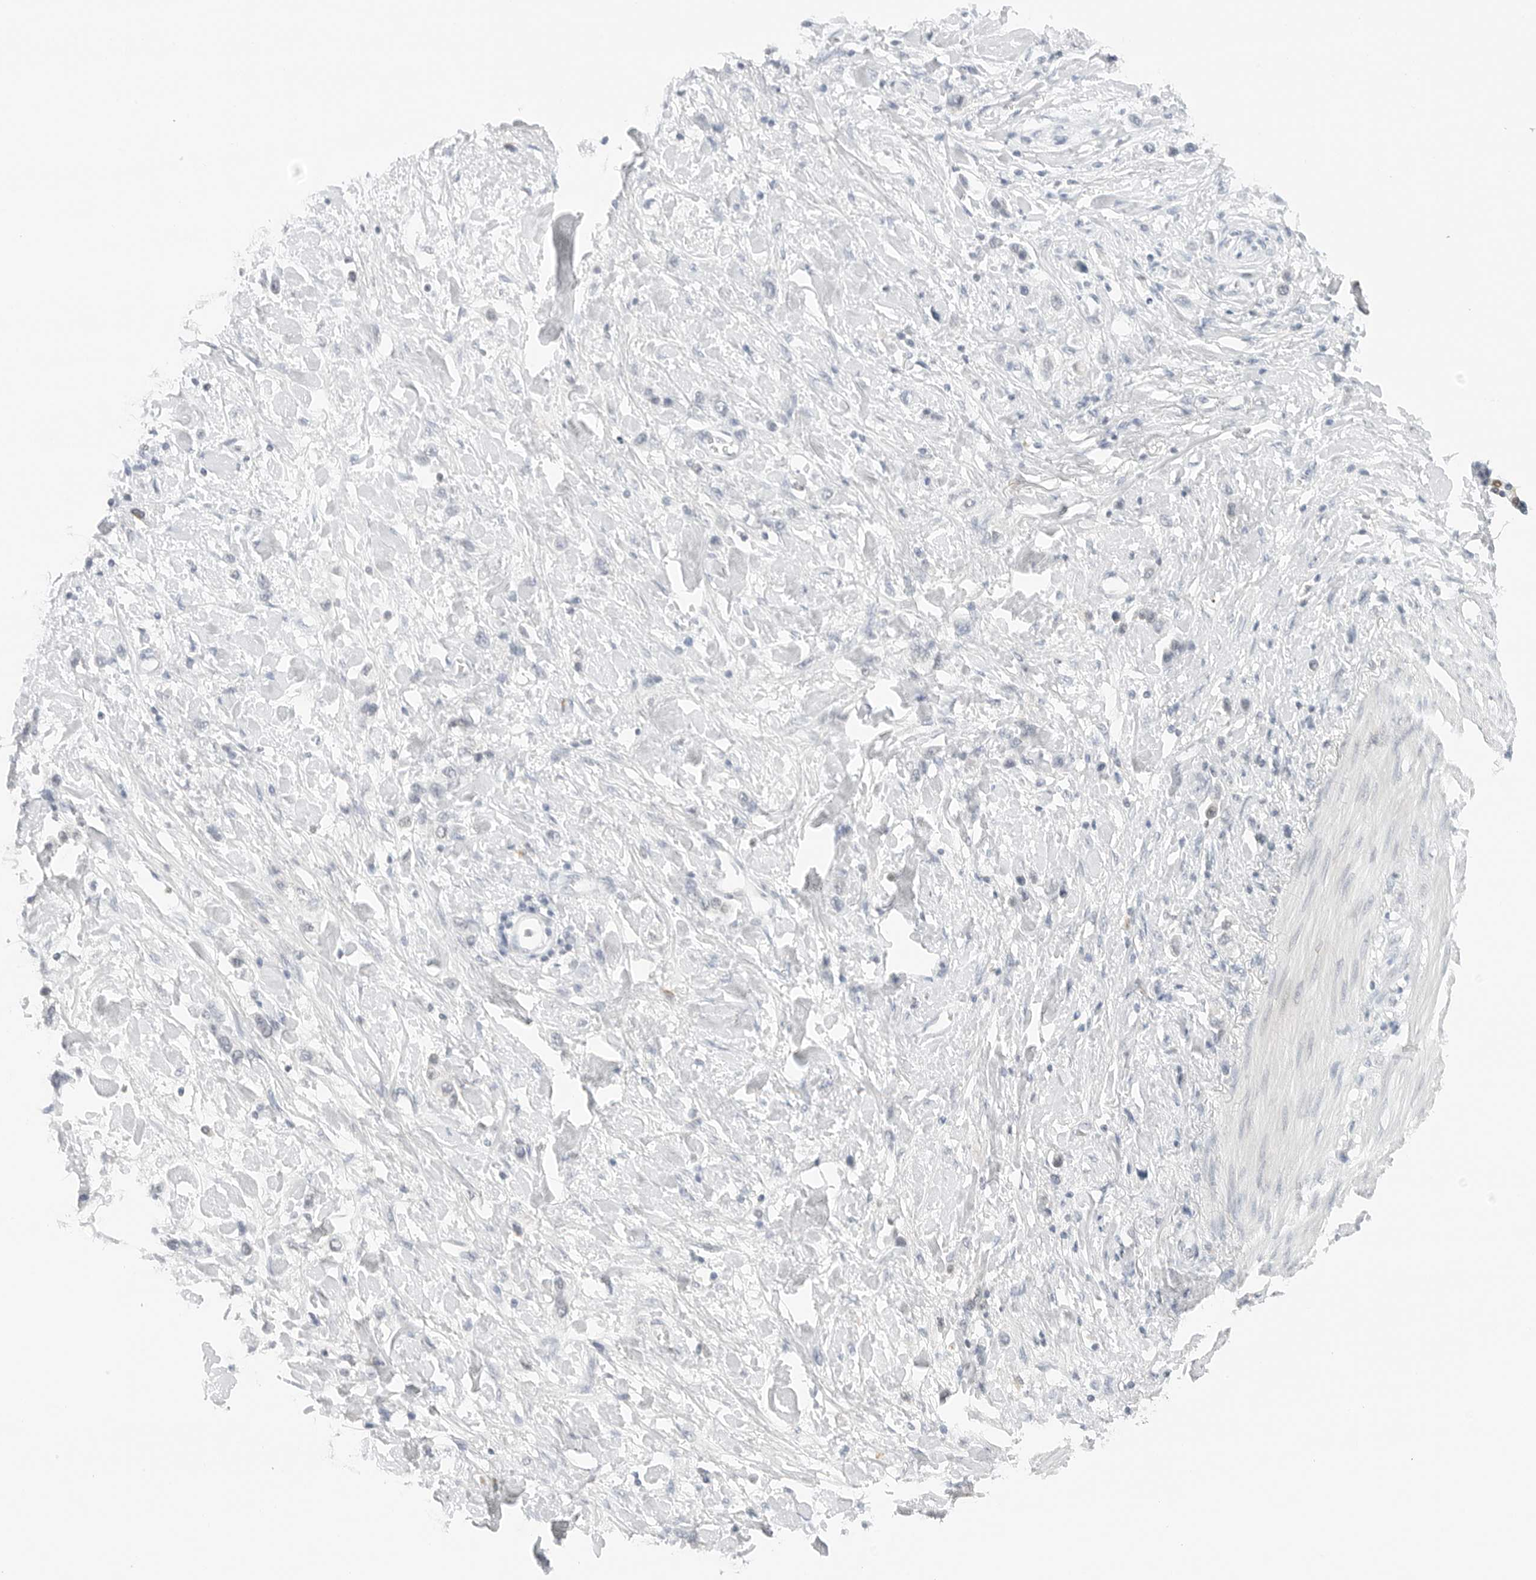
{"staining": {"intensity": "negative", "quantity": "none", "location": "none"}, "tissue": "stomach cancer", "cell_type": "Tumor cells", "image_type": "cancer", "snomed": [{"axis": "morphology", "description": "Adenocarcinoma, NOS"}, {"axis": "topography", "description": "Stomach"}], "caption": "Immunohistochemical staining of human stomach cancer reveals no significant positivity in tumor cells.", "gene": "NEO1", "patient": {"sex": "female", "age": 65}}